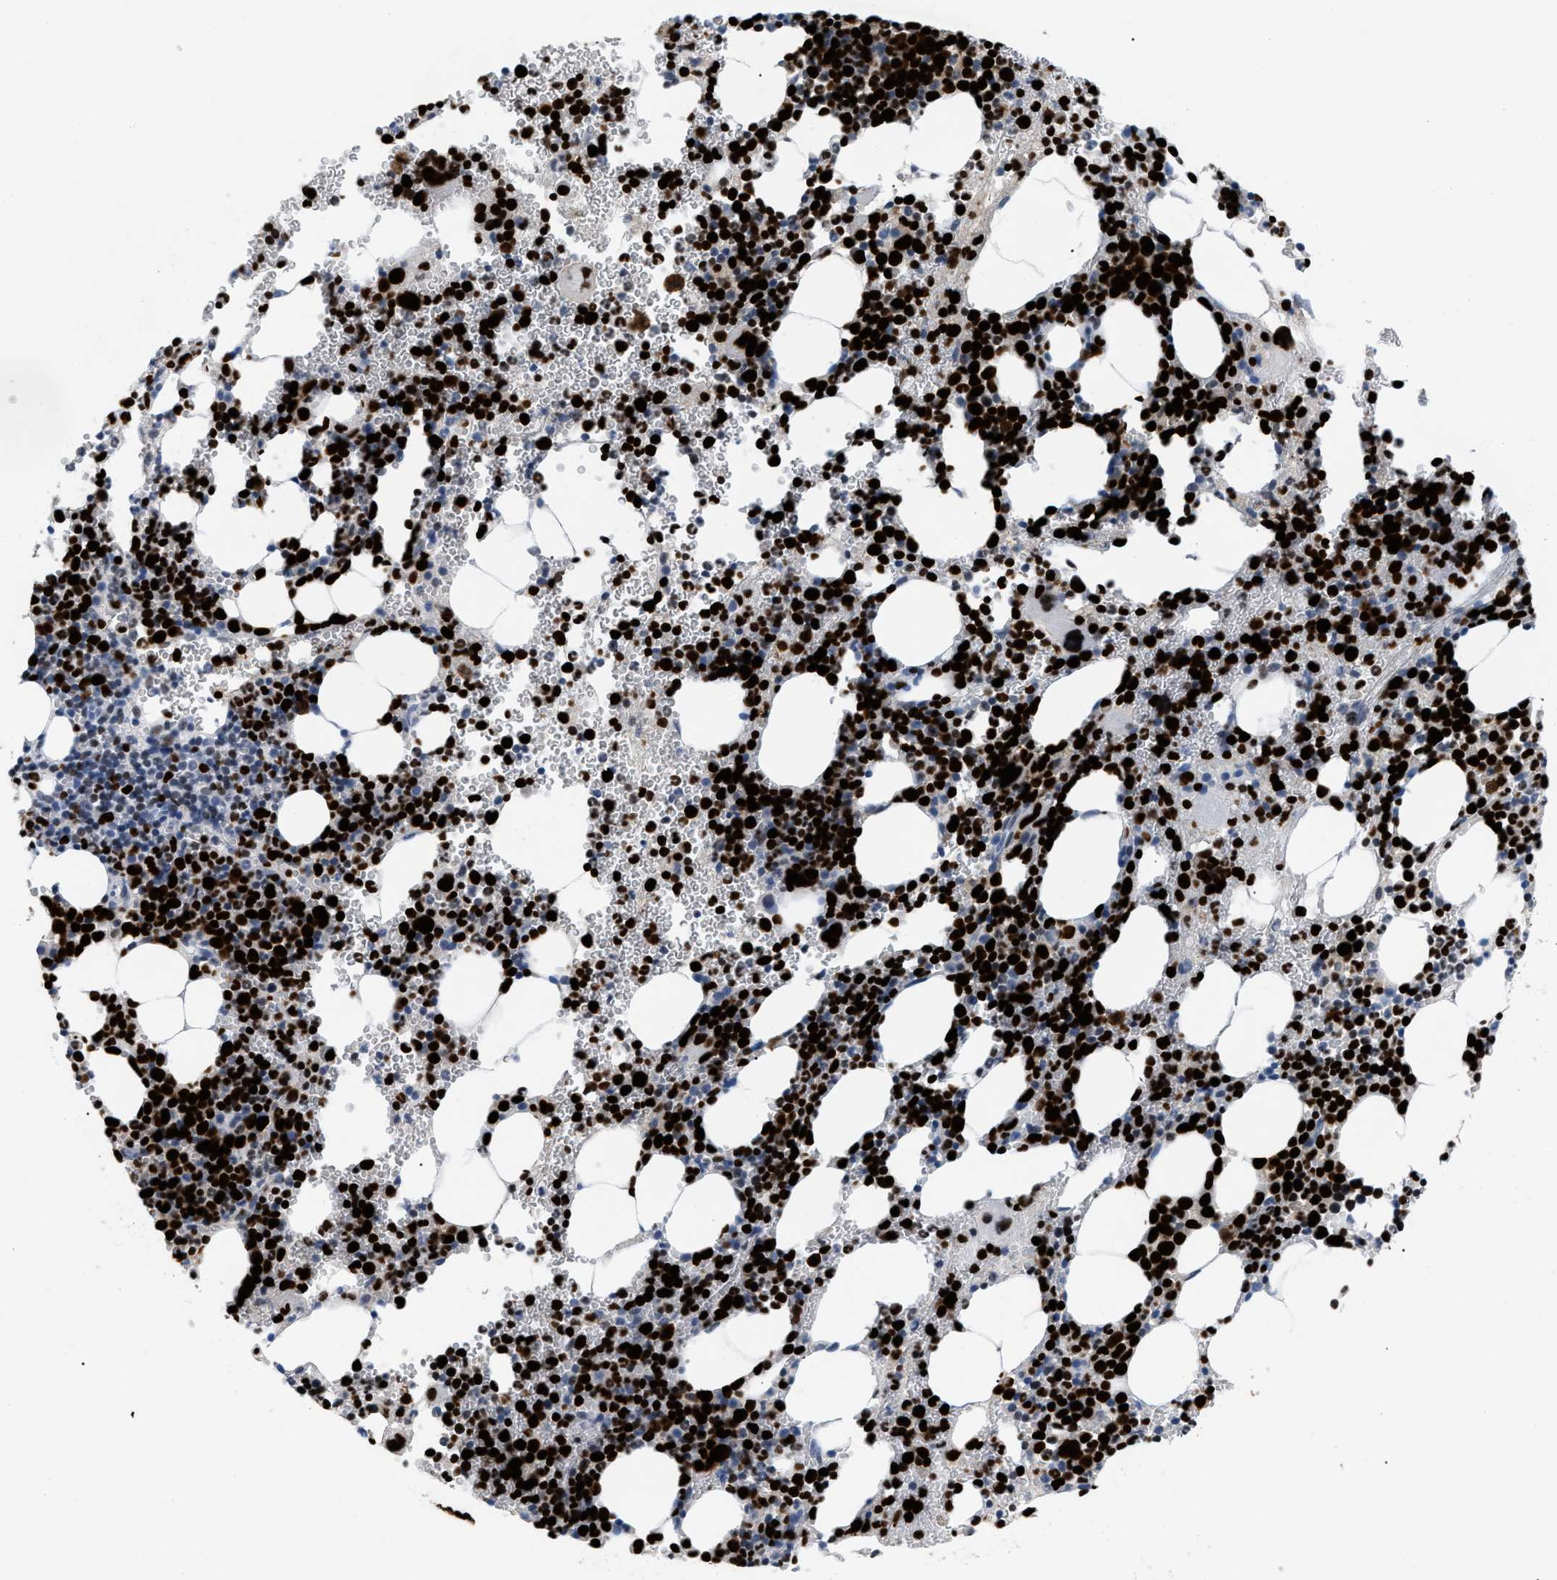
{"staining": {"intensity": "strong", "quantity": ">75%", "location": "nuclear"}, "tissue": "bone marrow", "cell_type": "Hematopoietic cells", "image_type": "normal", "snomed": [{"axis": "morphology", "description": "Normal tissue, NOS"}, {"axis": "morphology", "description": "Inflammation, NOS"}, {"axis": "topography", "description": "Bone marrow"}], "caption": "Protein analysis of benign bone marrow exhibits strong nuclear staining in approximately >75% of hematopoietic cells. (Brightfield microscopy of DAB IHC at high magnification).", "gene": "MCM7", "patient": {"sex": "male", "age": 22}}